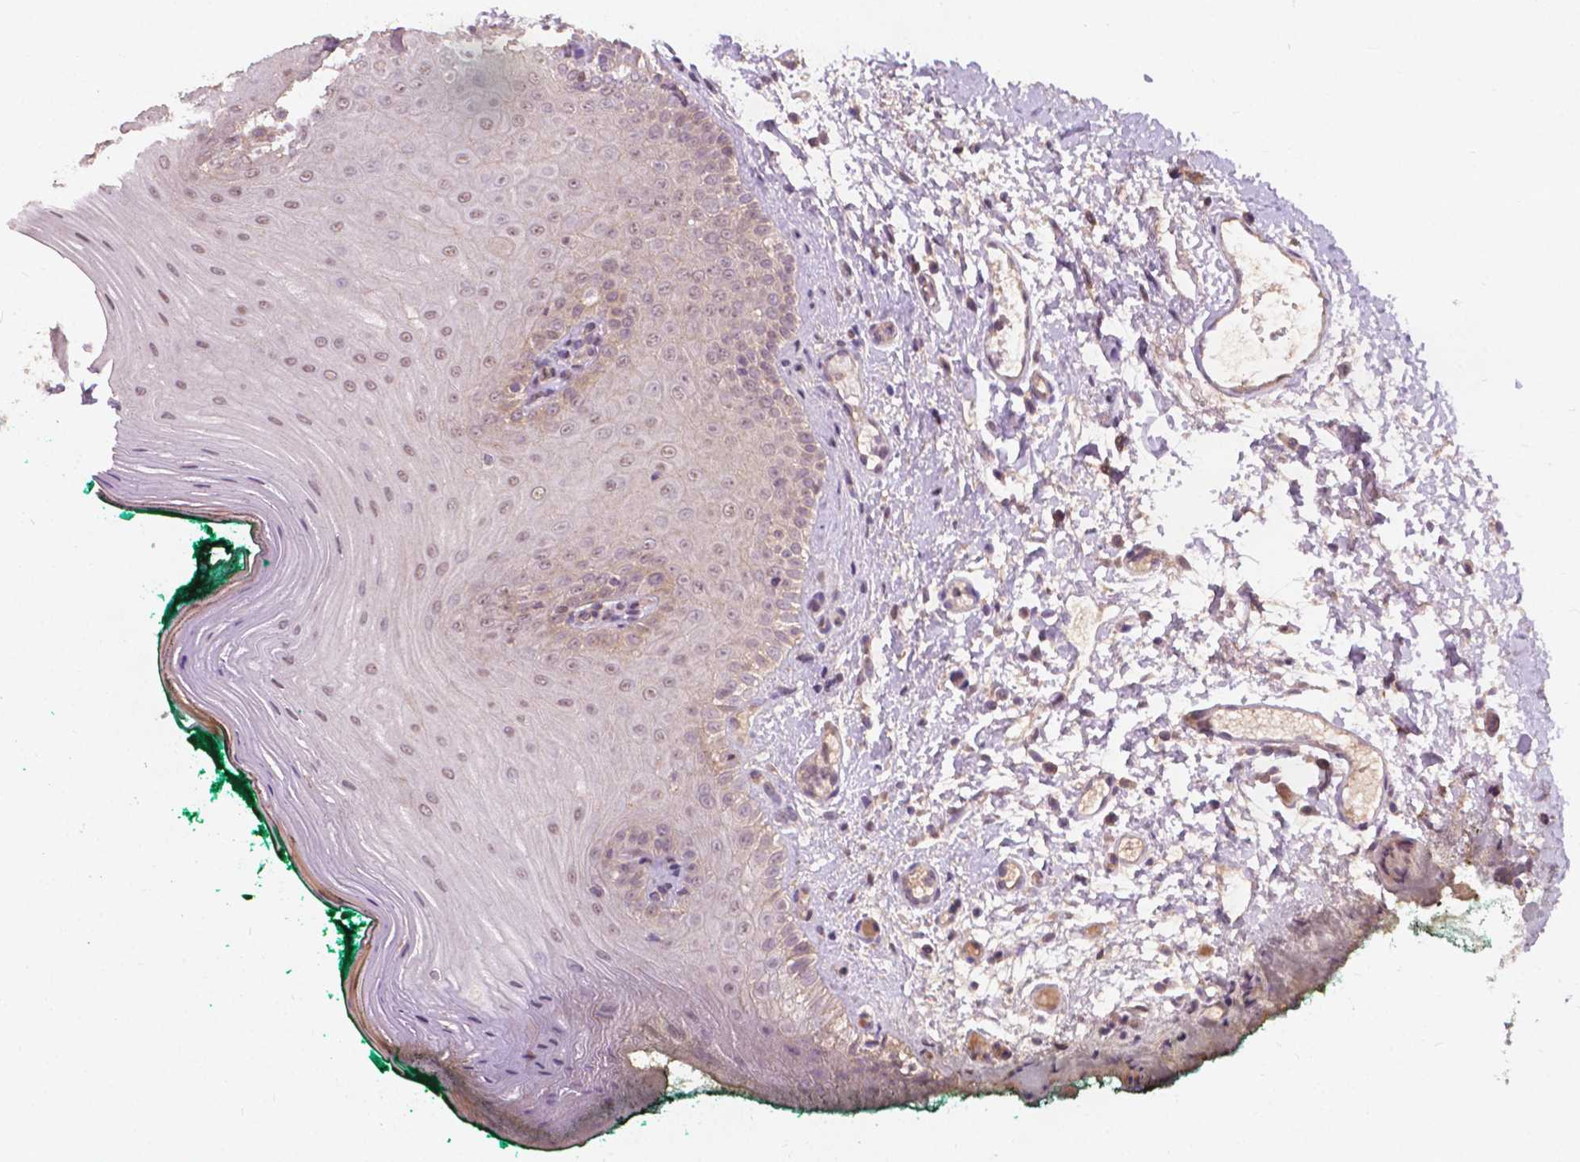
{"staining": {"intensity": "moderate", "quantity": ">75%", "location": "nuclear"}, "tissue": "oral mucosa", "cell_type": "Squamous epithelial cells", "image_type": "normal", "snomed": [{"axis": "morphology", "description": "Normal tissue, NOS"}, {"axis": "topography", "description": "Oral tissue"}], "caption": "Unremarkable oral mucosa reveals moderate nuclear positivity in approximately >75% of squamous epithelial cells, visualized by immunohistochemistry. Nuclei are stained in blue.", "gene": "DUSP16", "patient": {"sex": "female", "age": 83}}